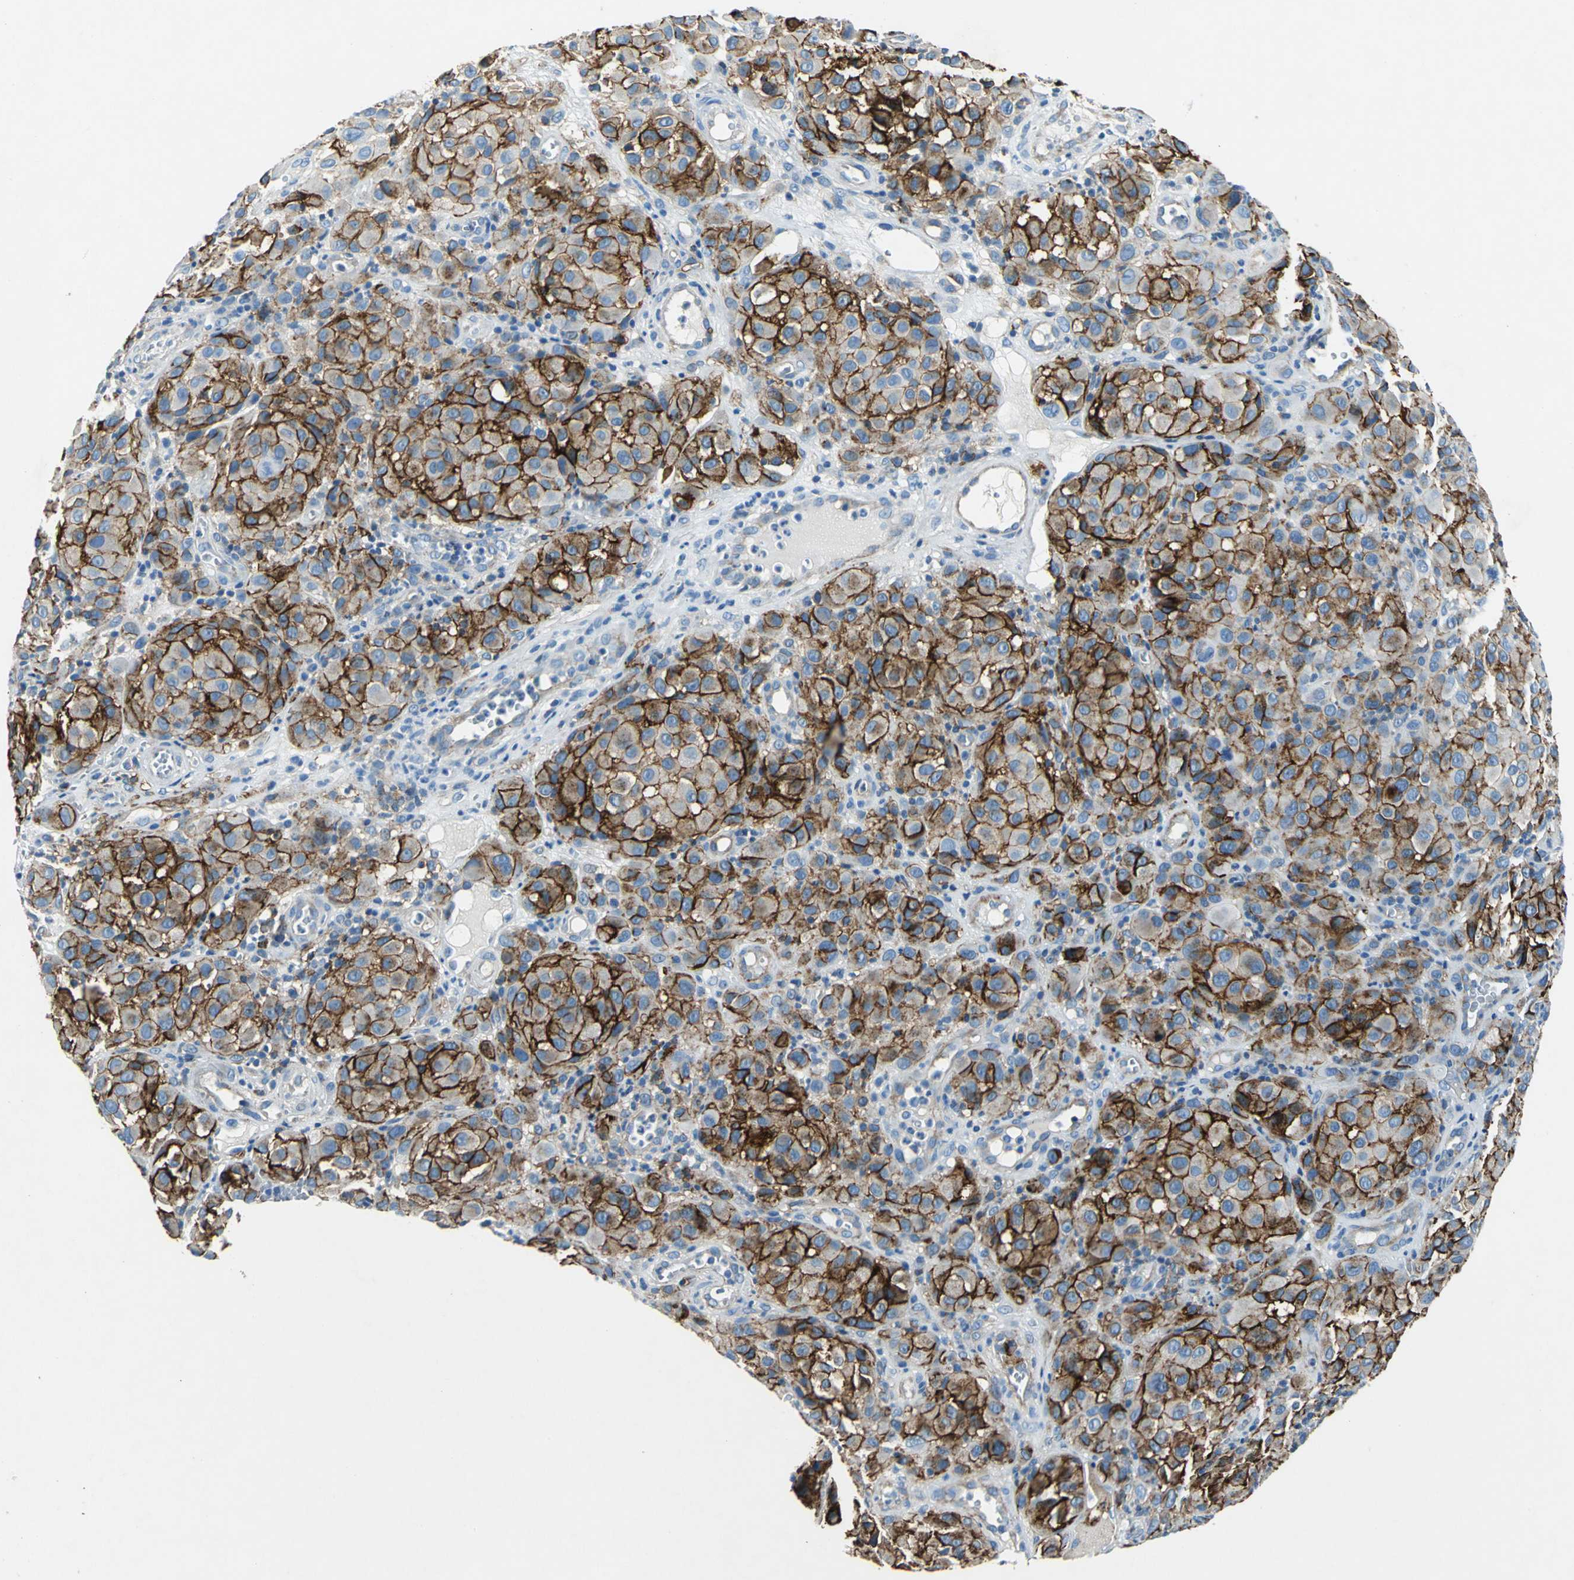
{"staining": {"intensity": "strong", "quantity": "25%-75%", "location": "cytoplasmic/membranous"}, "tissue": "melanoma", "cell_type": "Tumor cells", "image_type": "cancer", "snomed": [{"axis": "morphology", "description": "Malignant melanoma, NOS"}, {"axis": "topography", "description": "Skin"}], "caption": "This photomicrograph reveals immunohistochemistry staining of melanoma, with high strong cytoplasmic/membranous positivity in approximately 25%-75% of tumor cells.", "gene": "RPS13", "patient": {"sex": "female", "age": 21}}